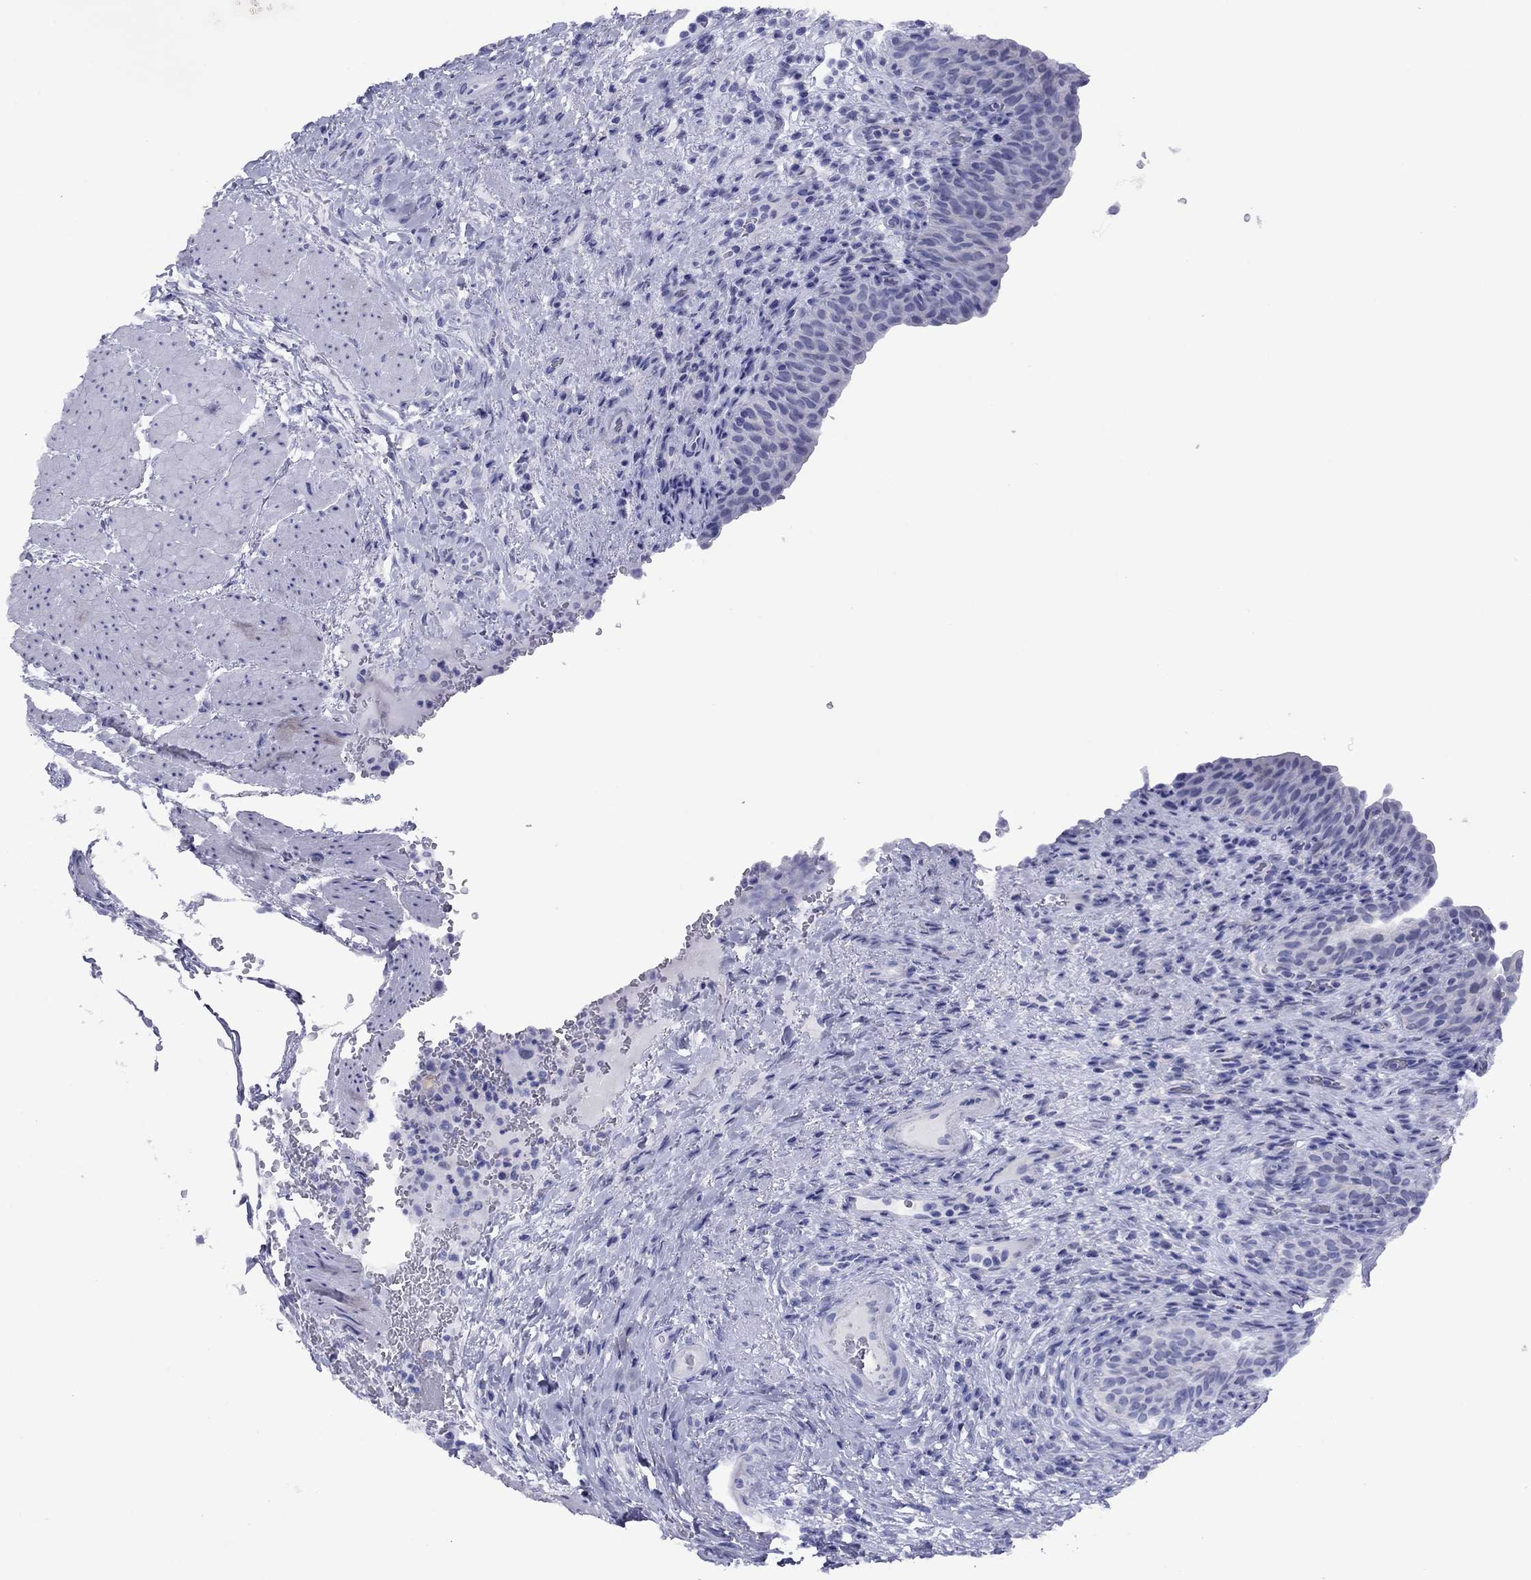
{"staining": {"intensity": "negative", "quantity": "none", "location": "none"}, "tissue": "urinary bladder", "cell_type": "Urothelial cells", "image_type": "normal", "snomed": [{"axis": "morphology", "description": "Normal tissue, NOS"}, {"axis": "topography", "description": "Urinary bladder"}], "caption": "DAB immunohistochemical staining of benign human urinary bladder exhibits no significant positivity in urothelial cells.", "gene": "TCFL5", "patient": {"sex": "male", "age": 66}}